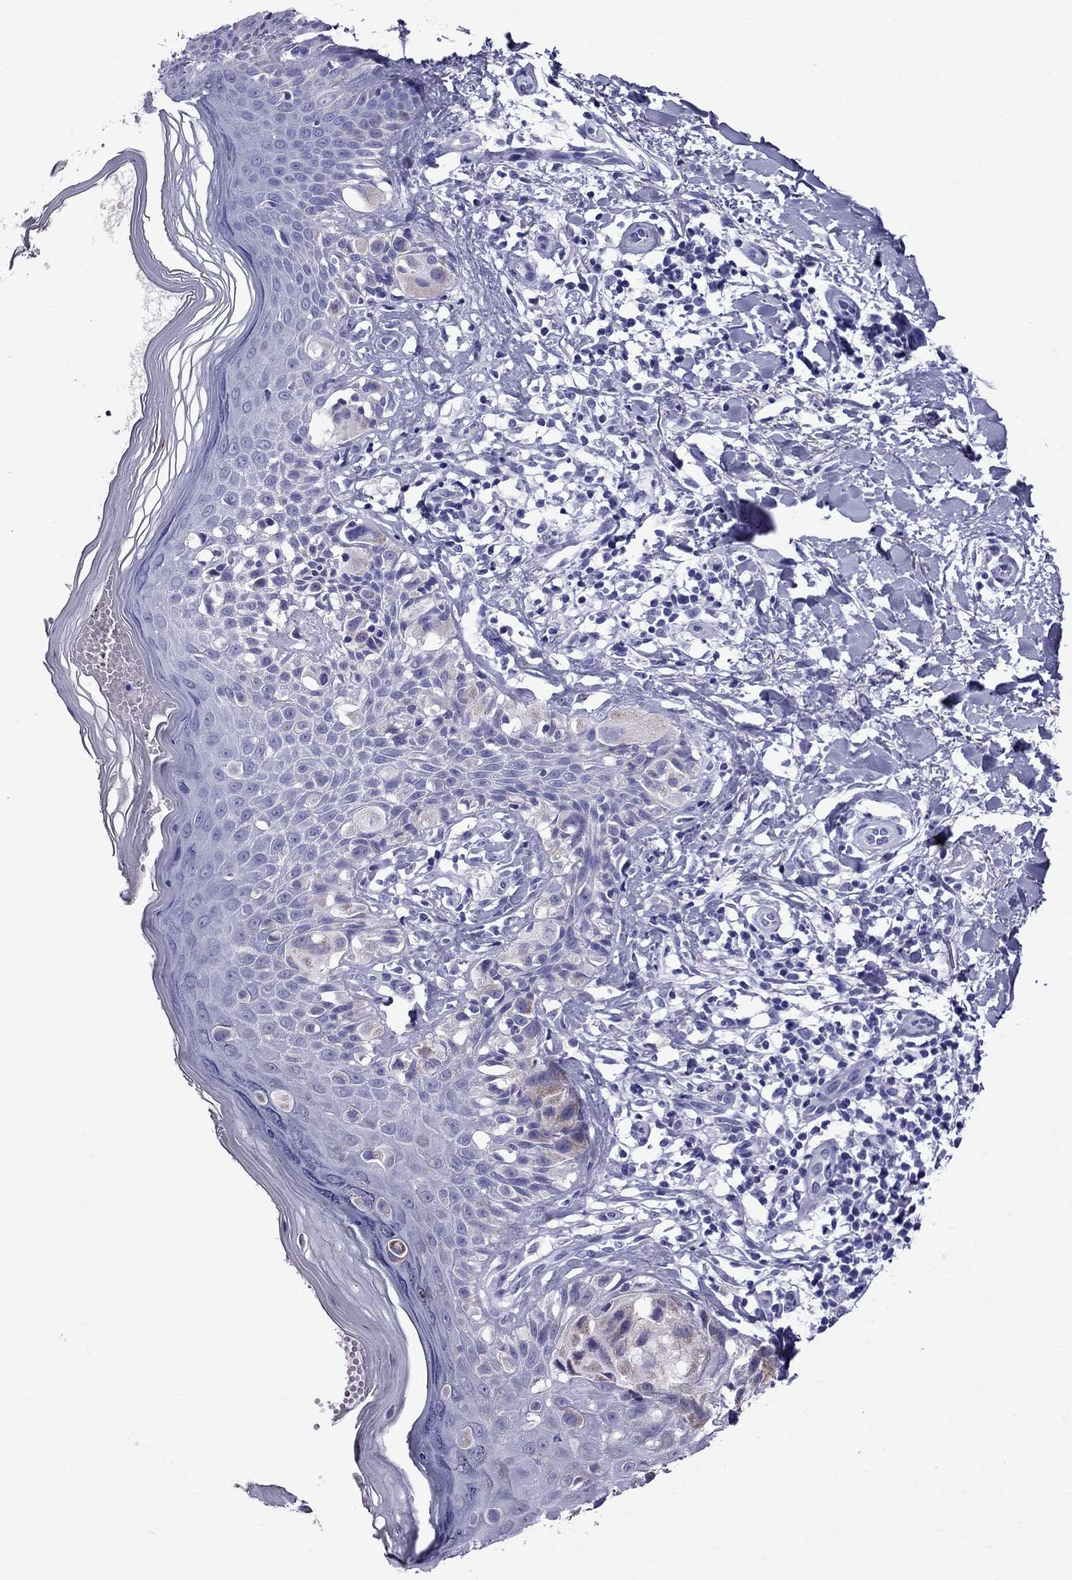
{"staining": {"intensity": "weak", "quantity": "<25%", "location": "cytoplasmic/membranous"}, "tissue": "melanoma", "cell_type": "Tumor cells", "image_type": "cancer", "snomed": [{"axis": "morphology", "description": "Malignant melanoma, NOS"}, {"axis": "topography", "description": "Skin"}], "caption": "The image reveals no staining of tumor cells in malignant melanoma. (DAB immunohistochemistry visualized using brightfield microscopy, high magnification).", "gene": "TTLL13", "patient": {"sex": "female", "age": 73}}